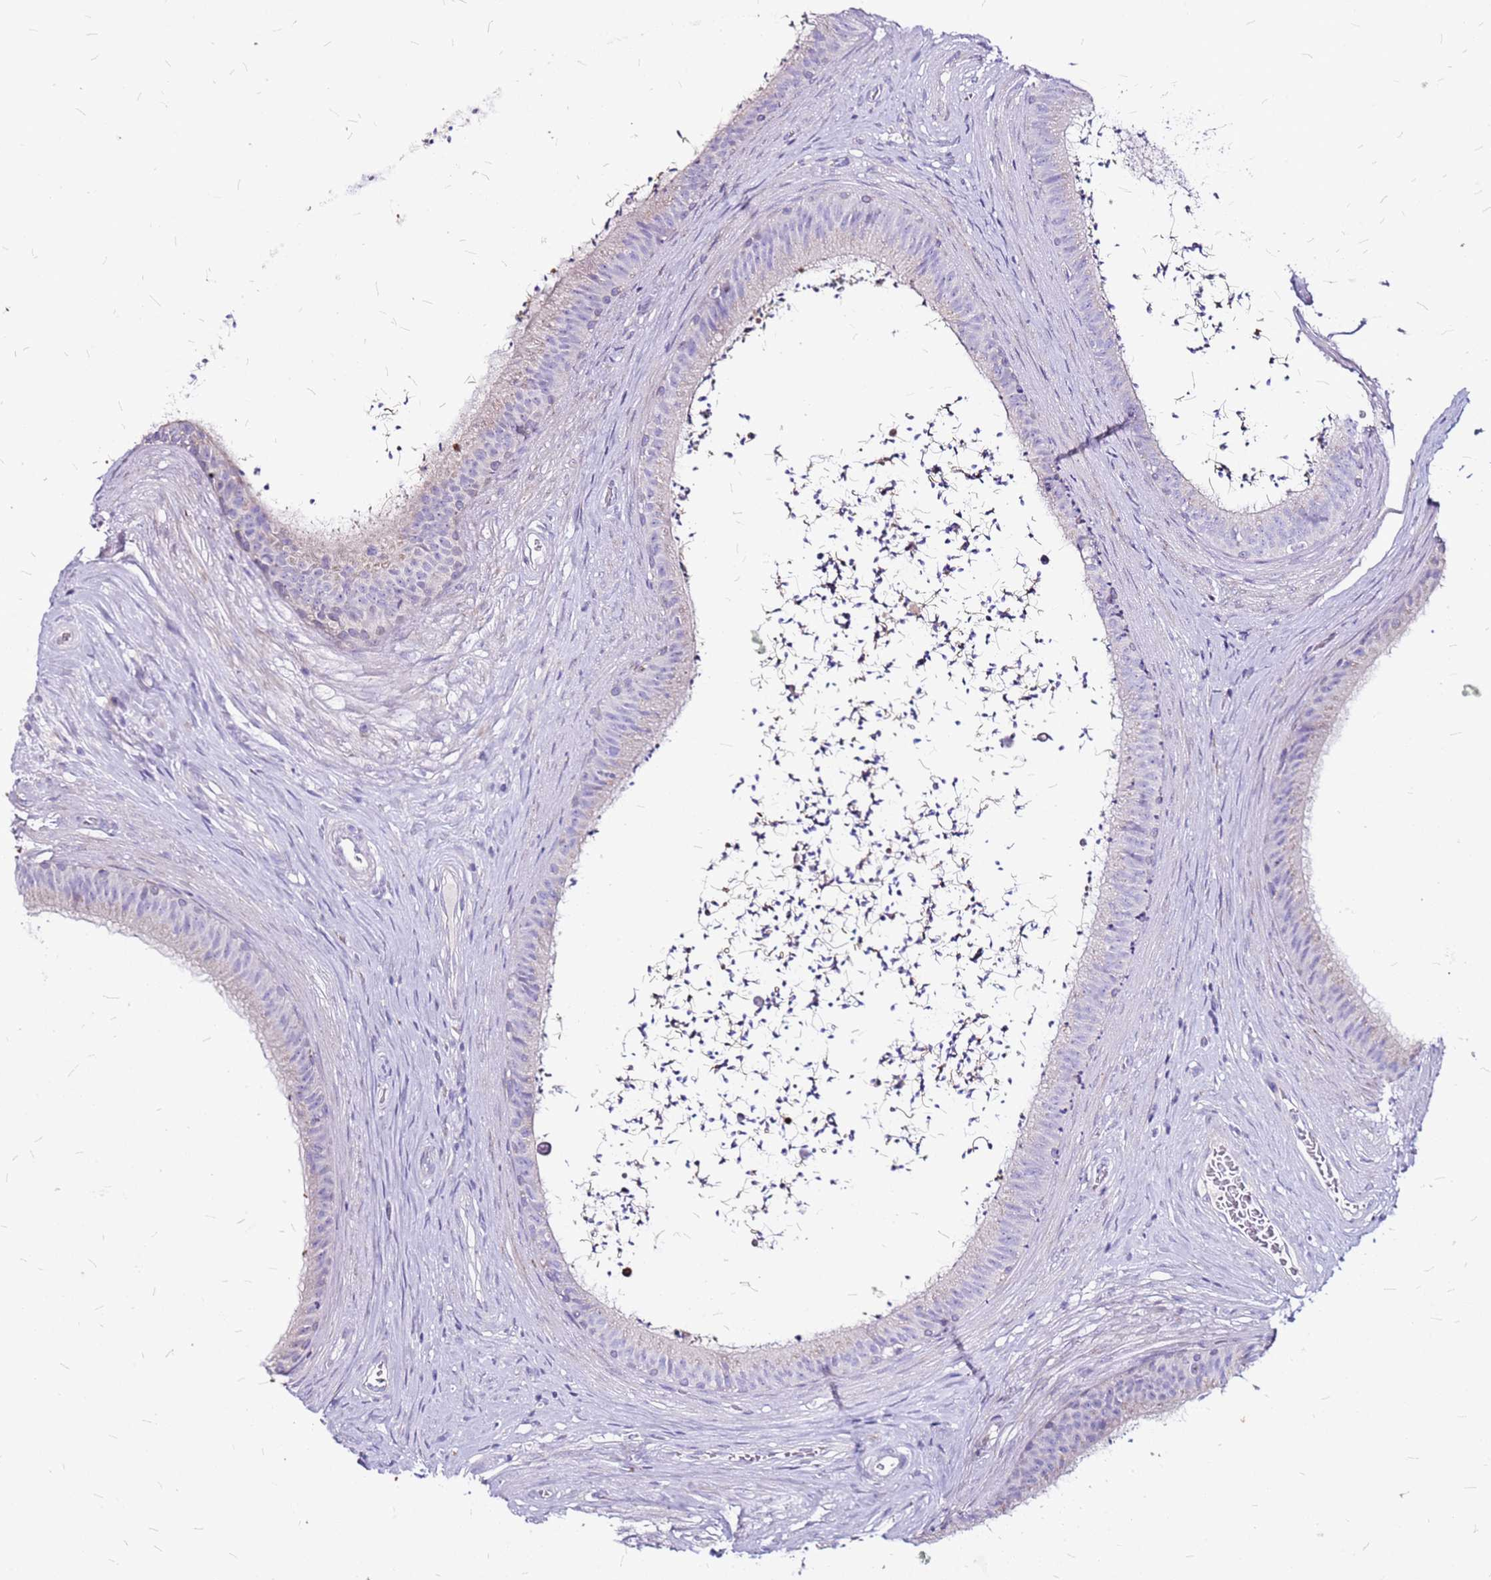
{"staining": {"intensity": "weak", "quantity": "<25%", "location": "cytoplasmic/membranous"}, "tissue": "epididymis", "cell_type": "Glandular cells", "image_type": "normal", "snomed": [{"axis": "morphology", "description": "Normal tissue, NOS"}, {"axis": "topography", "description": "Testis"}, {"axis": "topography", "description": "Epididymis"}], "caption": "Immunohistochemistry (IHC) photomicrograph of unremarkable human epididymis stained for a protein (brown), which reveals no positivity in glandular cells.", "gene": "CASD1", "patient": {"sex": "male", "age": 41}}